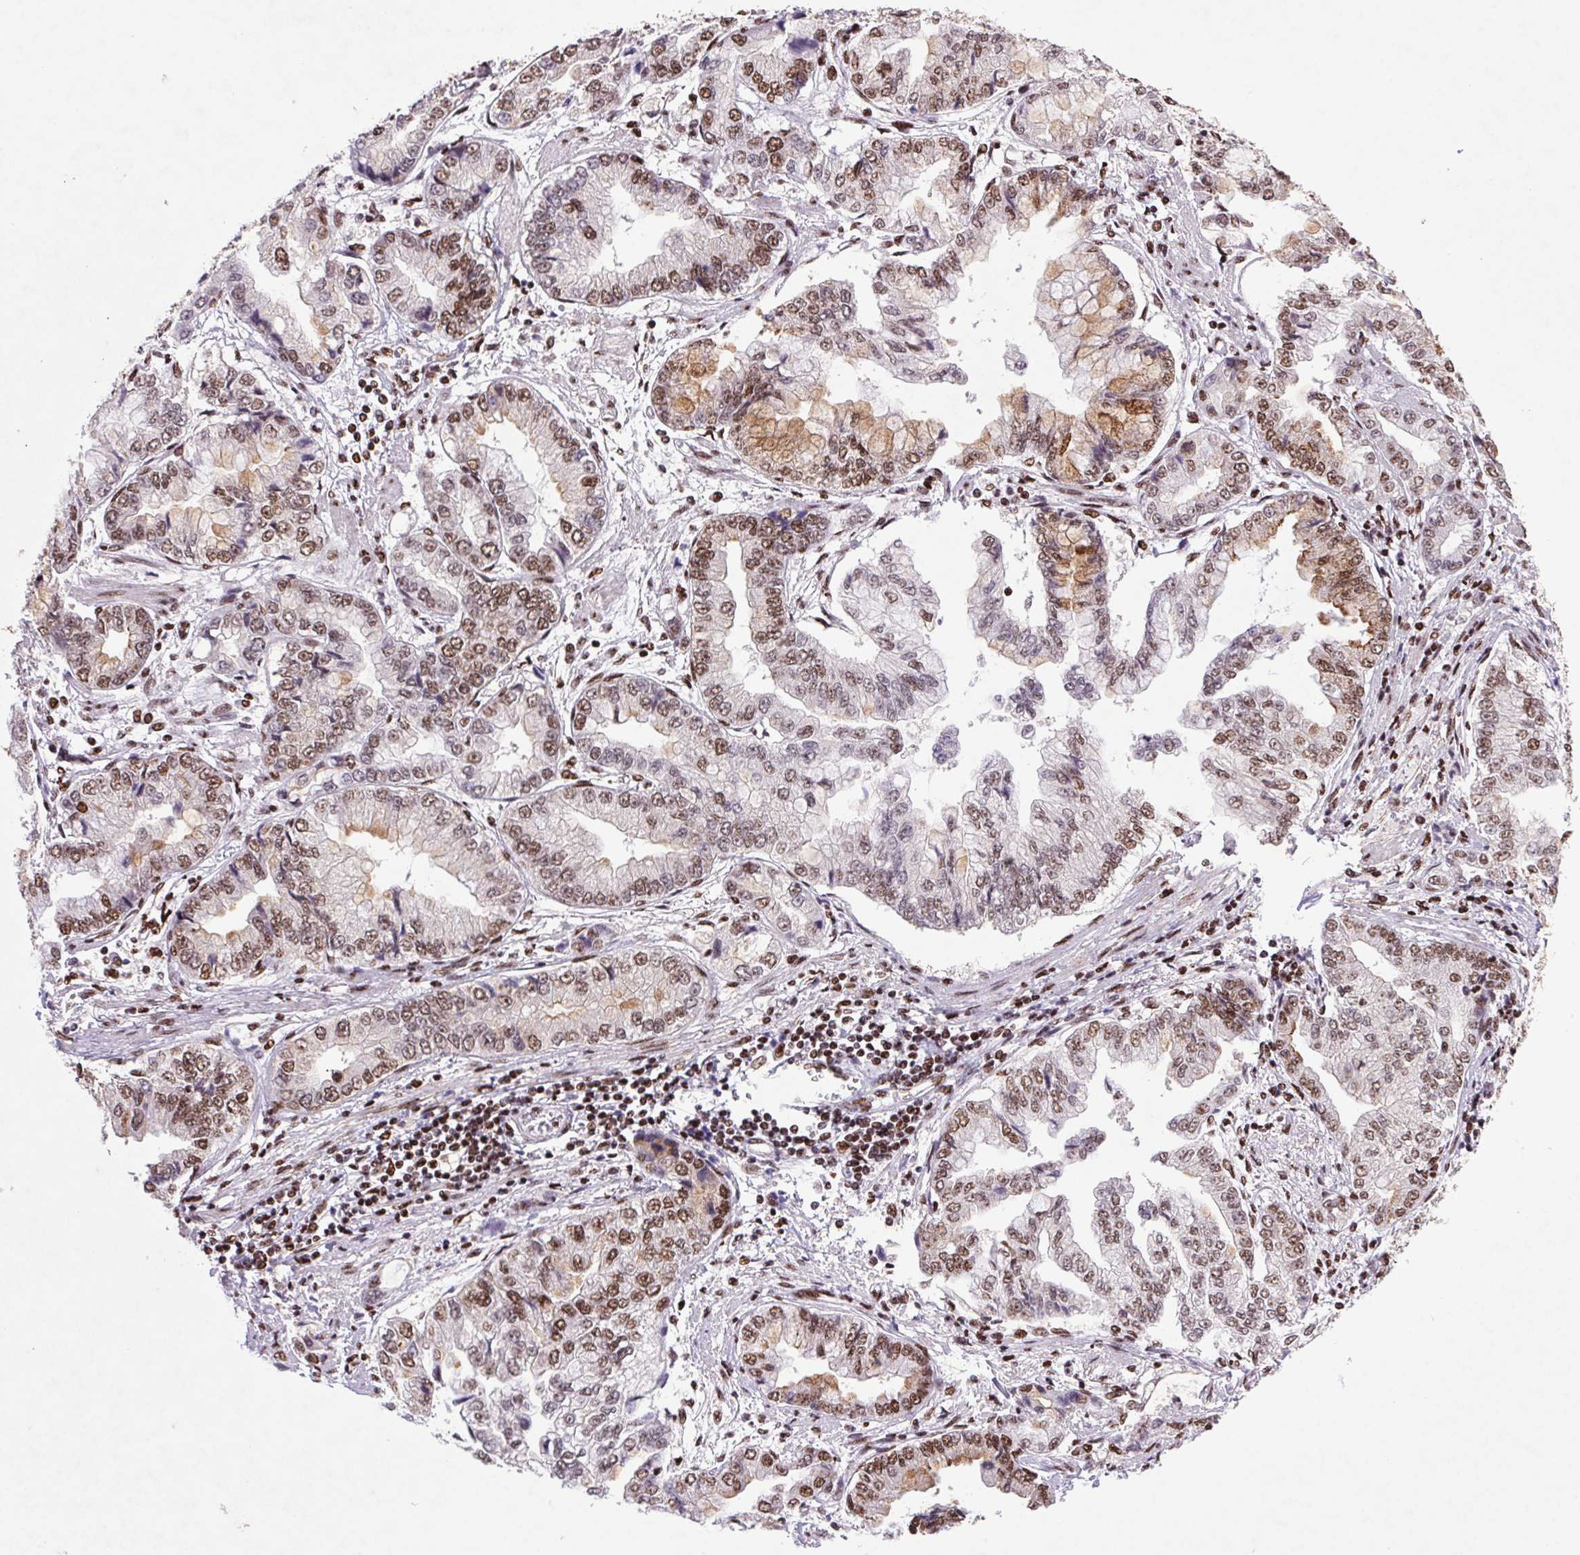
{"staining": {"intensity": "moderate", "quantity": ">75%", "location": "nuclear"}, "tissue": "stomach cancer", "cell_type": "Tumor cells", "image_type": "cancer", "snomed": [{"axis": "morphology", "description": "Adenocarcinoma, NOS"}, {"axis": "topography", "description": "Stomach, upper"}], "caption": "Human adenocarcinoma (stomach) stained with a brown dye shows moderate nuclear positive staining in approximately >75% of tumor cells.", "gene": "LDLRAD4", "patient": {"sex": "female", "age": 74}}